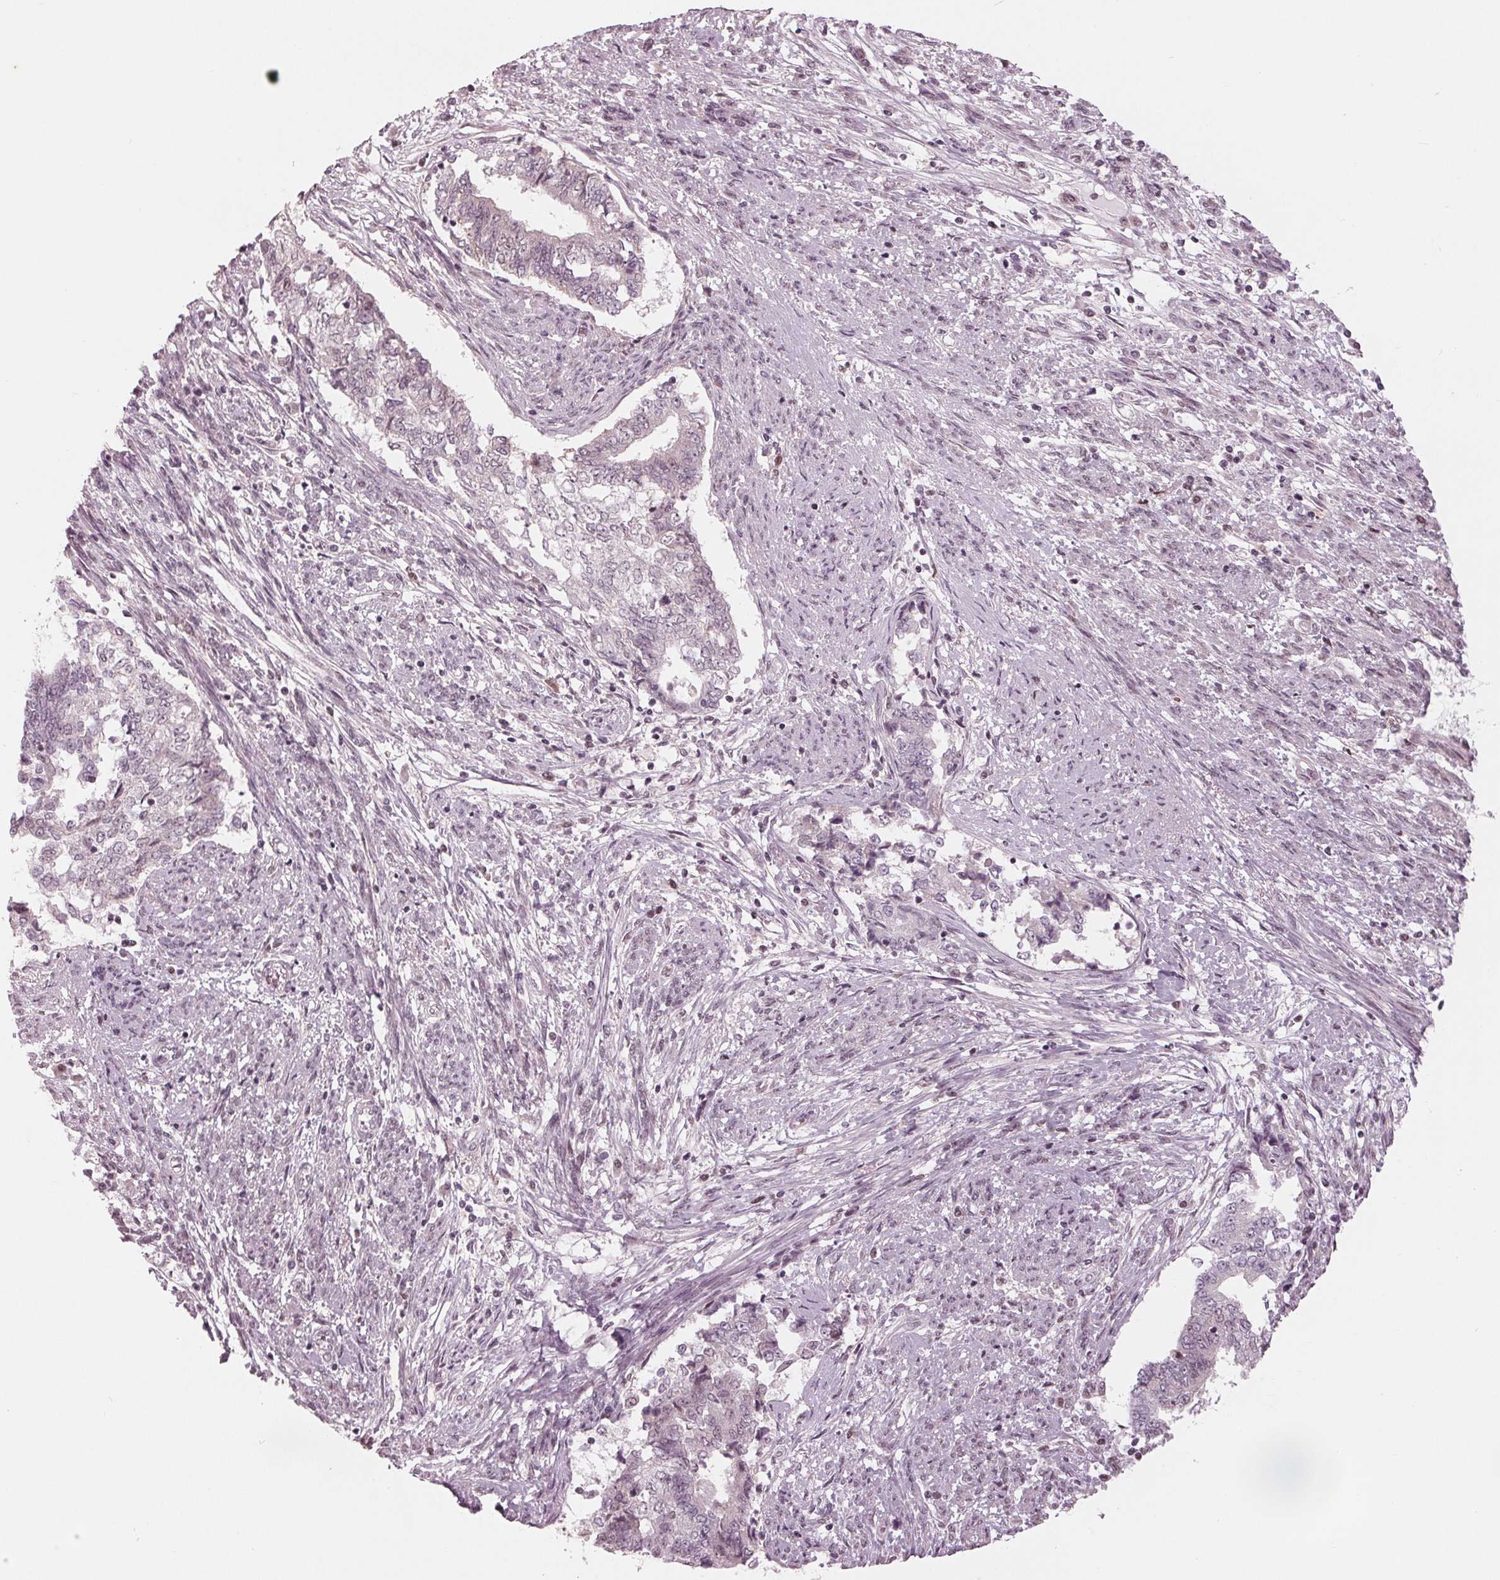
{"staining": {"intensity": "negative", "quantity": "none", "location": "none"}, "tissue": "endometrial cancer", "cell_type": "Tumor cells", "image_type": "cancer", "snomed": [{"axis": "morphology", "description": "Adenocarcinoma, NOS"}, {"axis": "topography", "description": "Endometrium"}], "caption": "Tumor cells are negative for protein expression in human adenocarcinoma (endometrial).", "gene": "DNMT3L", "patient": {"sex": "female", "age": 65}}